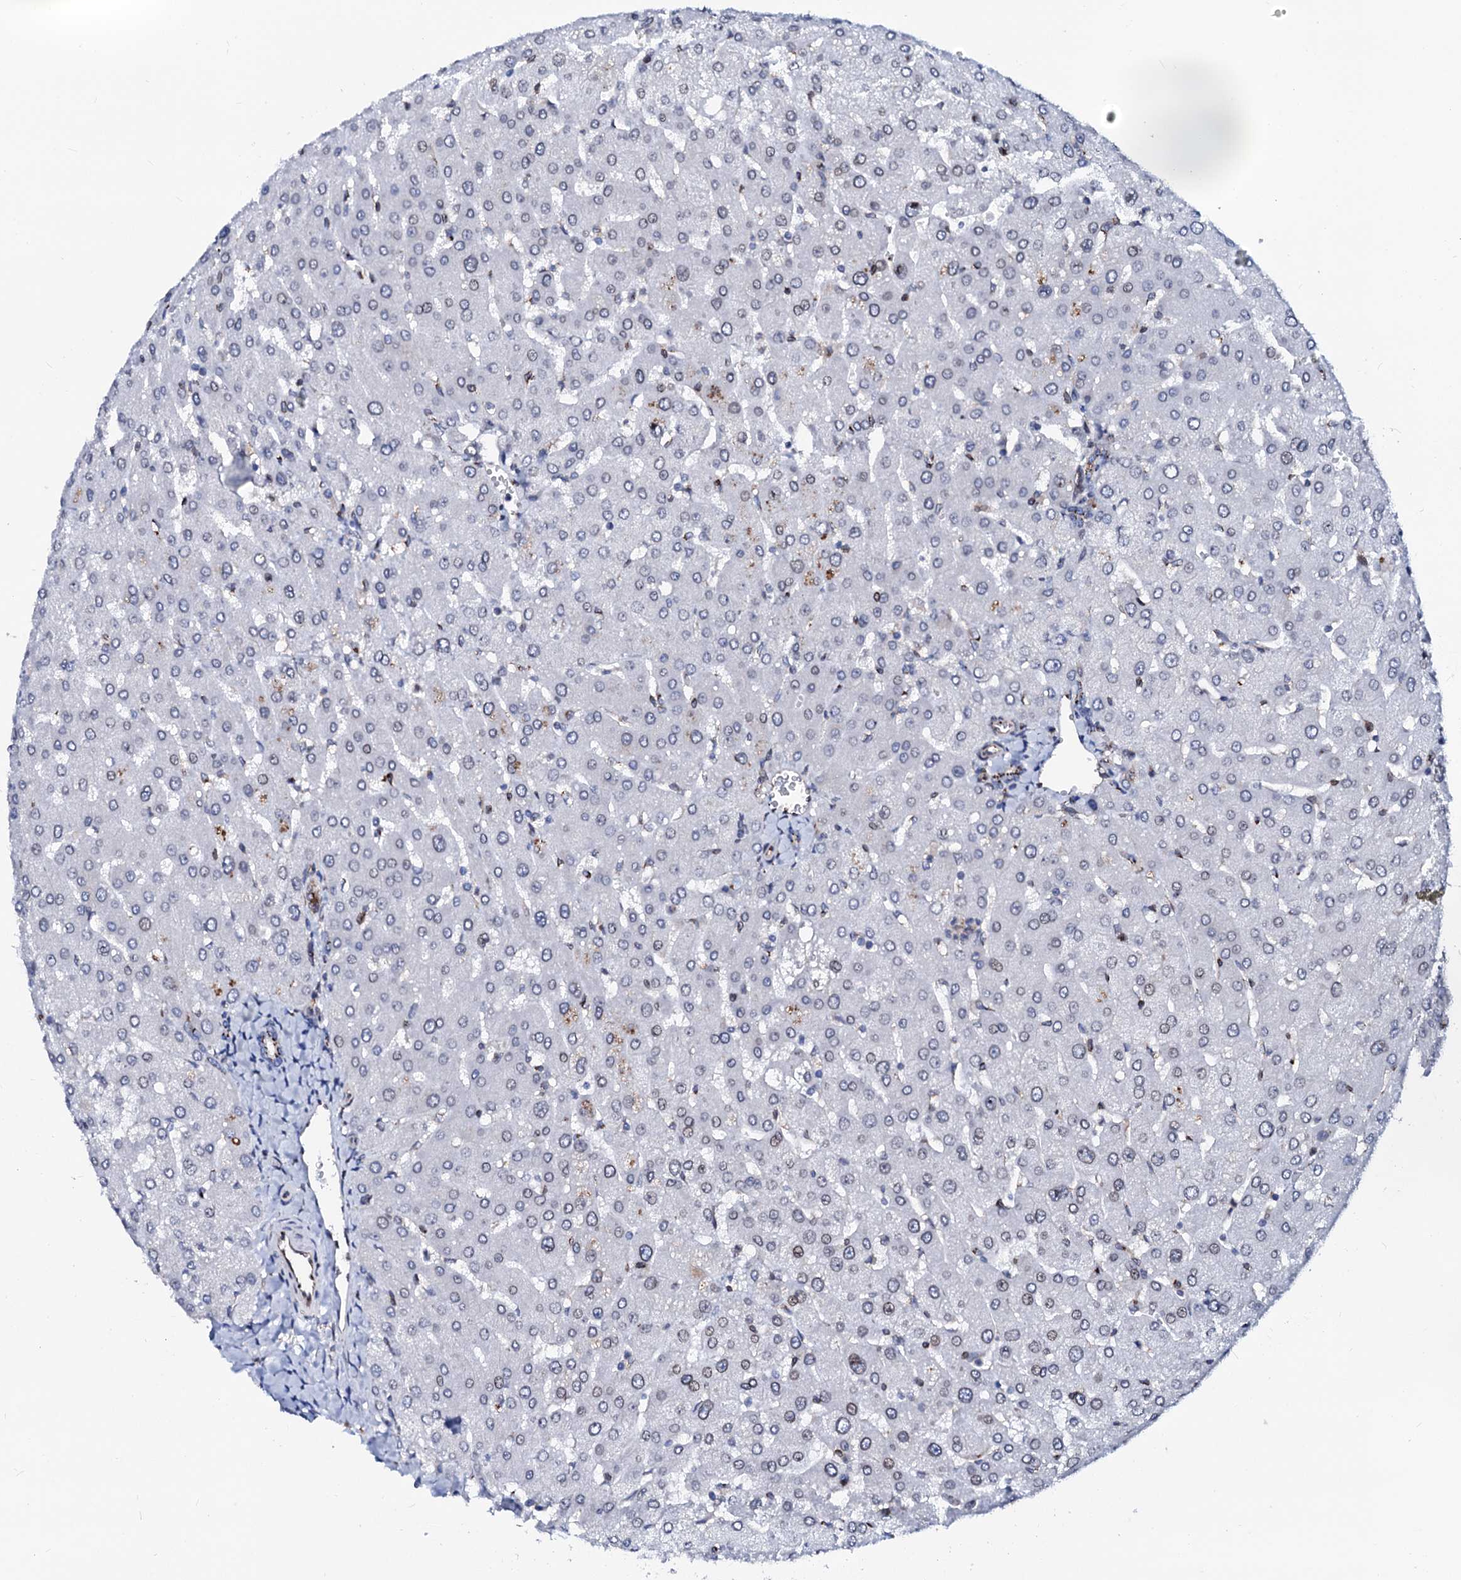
{"staining": {"intensity": "weak", "quantity": ">75%", "location": "cytoplasmic/membranous"}, "tissue": "liver", "cell_type": "Cholangiocytes", "image_type": "normal", "snomed": [{"axis": "morphology", "description": "Normal tissue, NOS"}, {"axis": "topography", "description": "Liver"}], "caption": "Liver stained with immunohistochemistry reveals weak cytoplasmic/membranous staining in approximately >75% of cholangiocytes.", "gene": "TMCO3", "patient": {"sex": "male", "age": 55}}